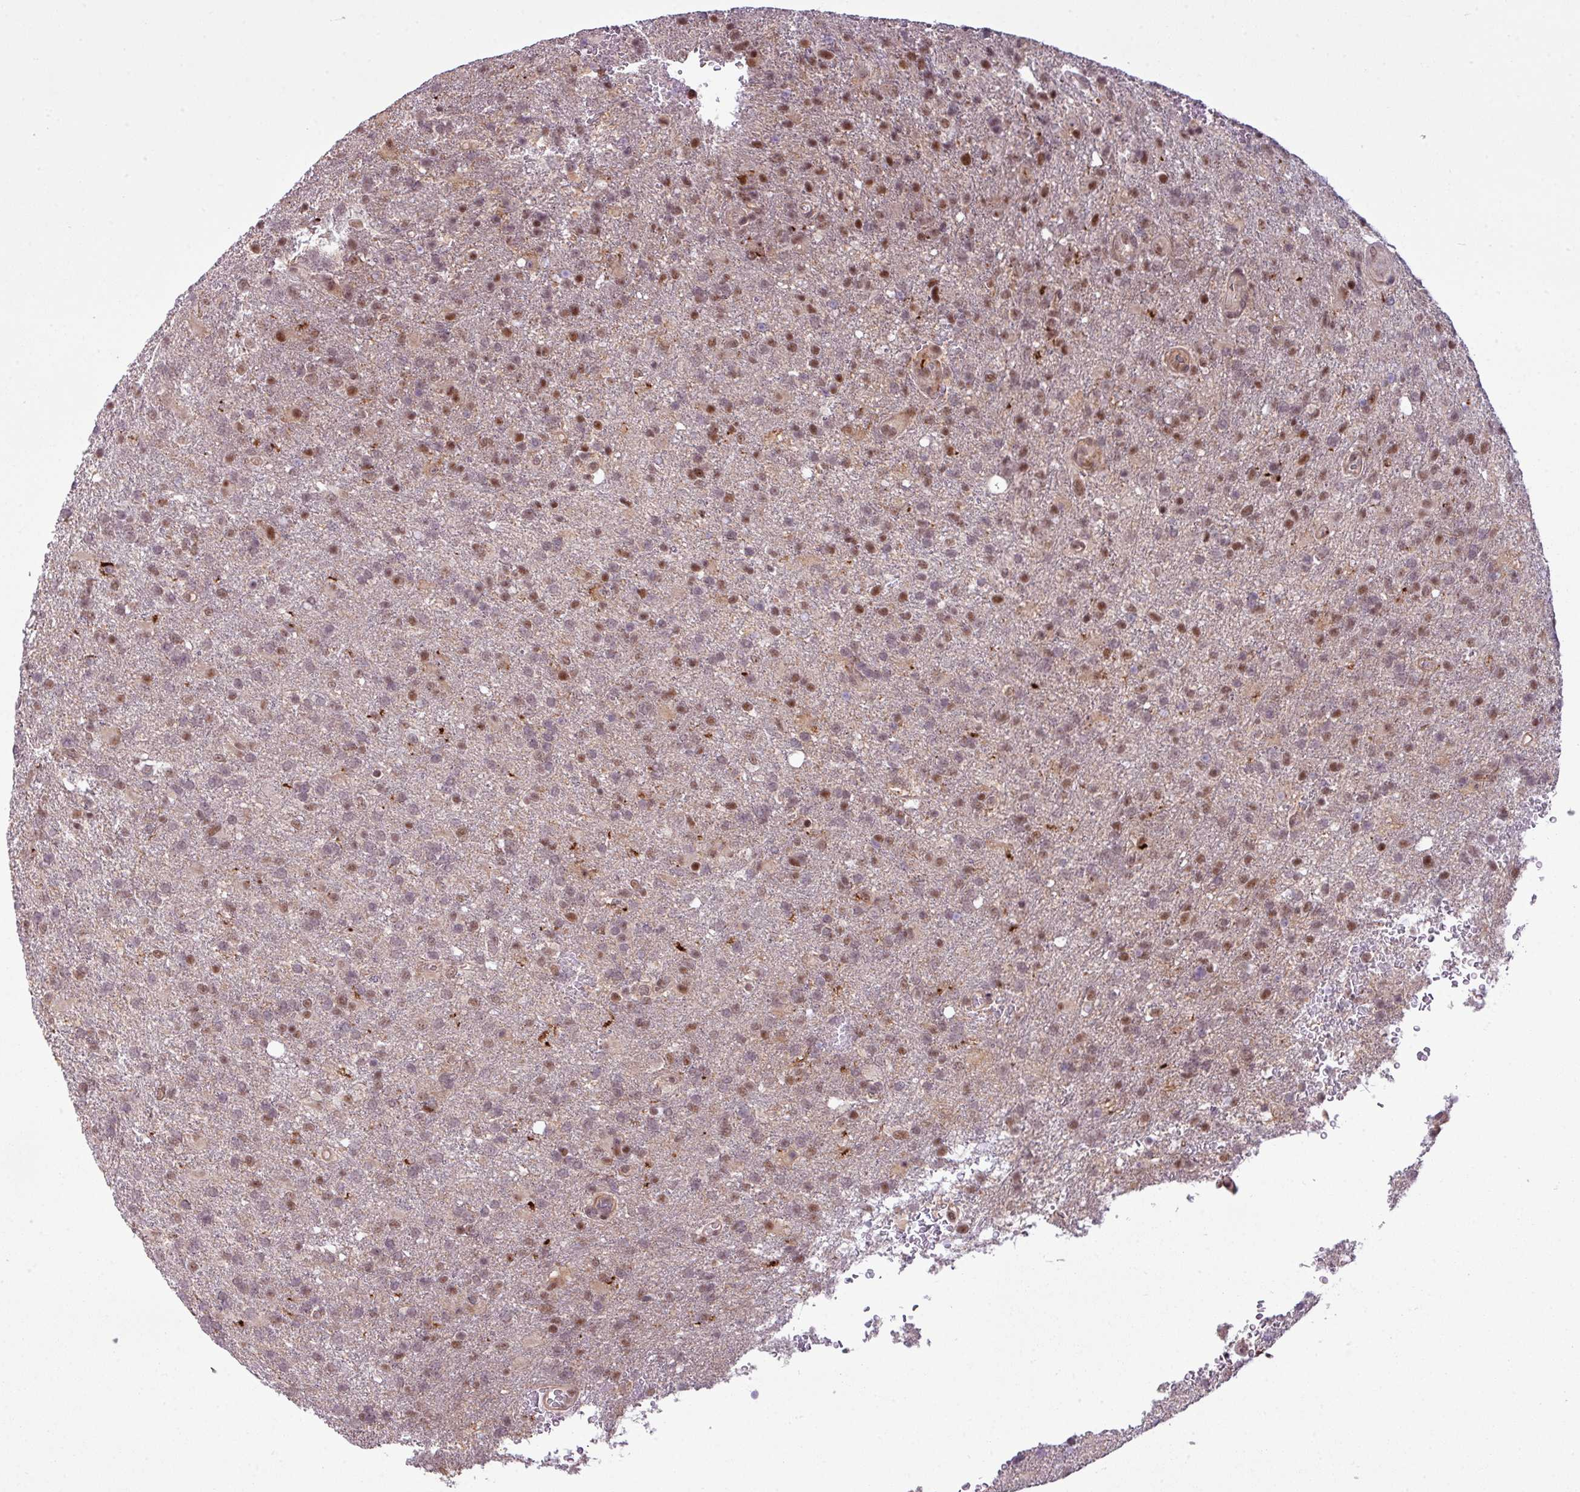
{"staining": {"intensity": "moderate", "quantity": "25%-75%", "location": "nuclear"}, "tissue": "glioma", "cell_type": "Tumor cells", "image_type": "cancer", "snomed": [{"axis": "morphology", "description": "Glioma, malignant, High grade"}, {"axis": "topography", "description": "Brain"}], "caption": "Moderate nuclear positivity for a protein is appreciated in approximately 25%-75% of tumor cells of malignant glioma (high-grade) using immunohistochemistry (IHC).", "gene": "ZC2HC1C", "patient": {"sex": "female", "age": 74}}